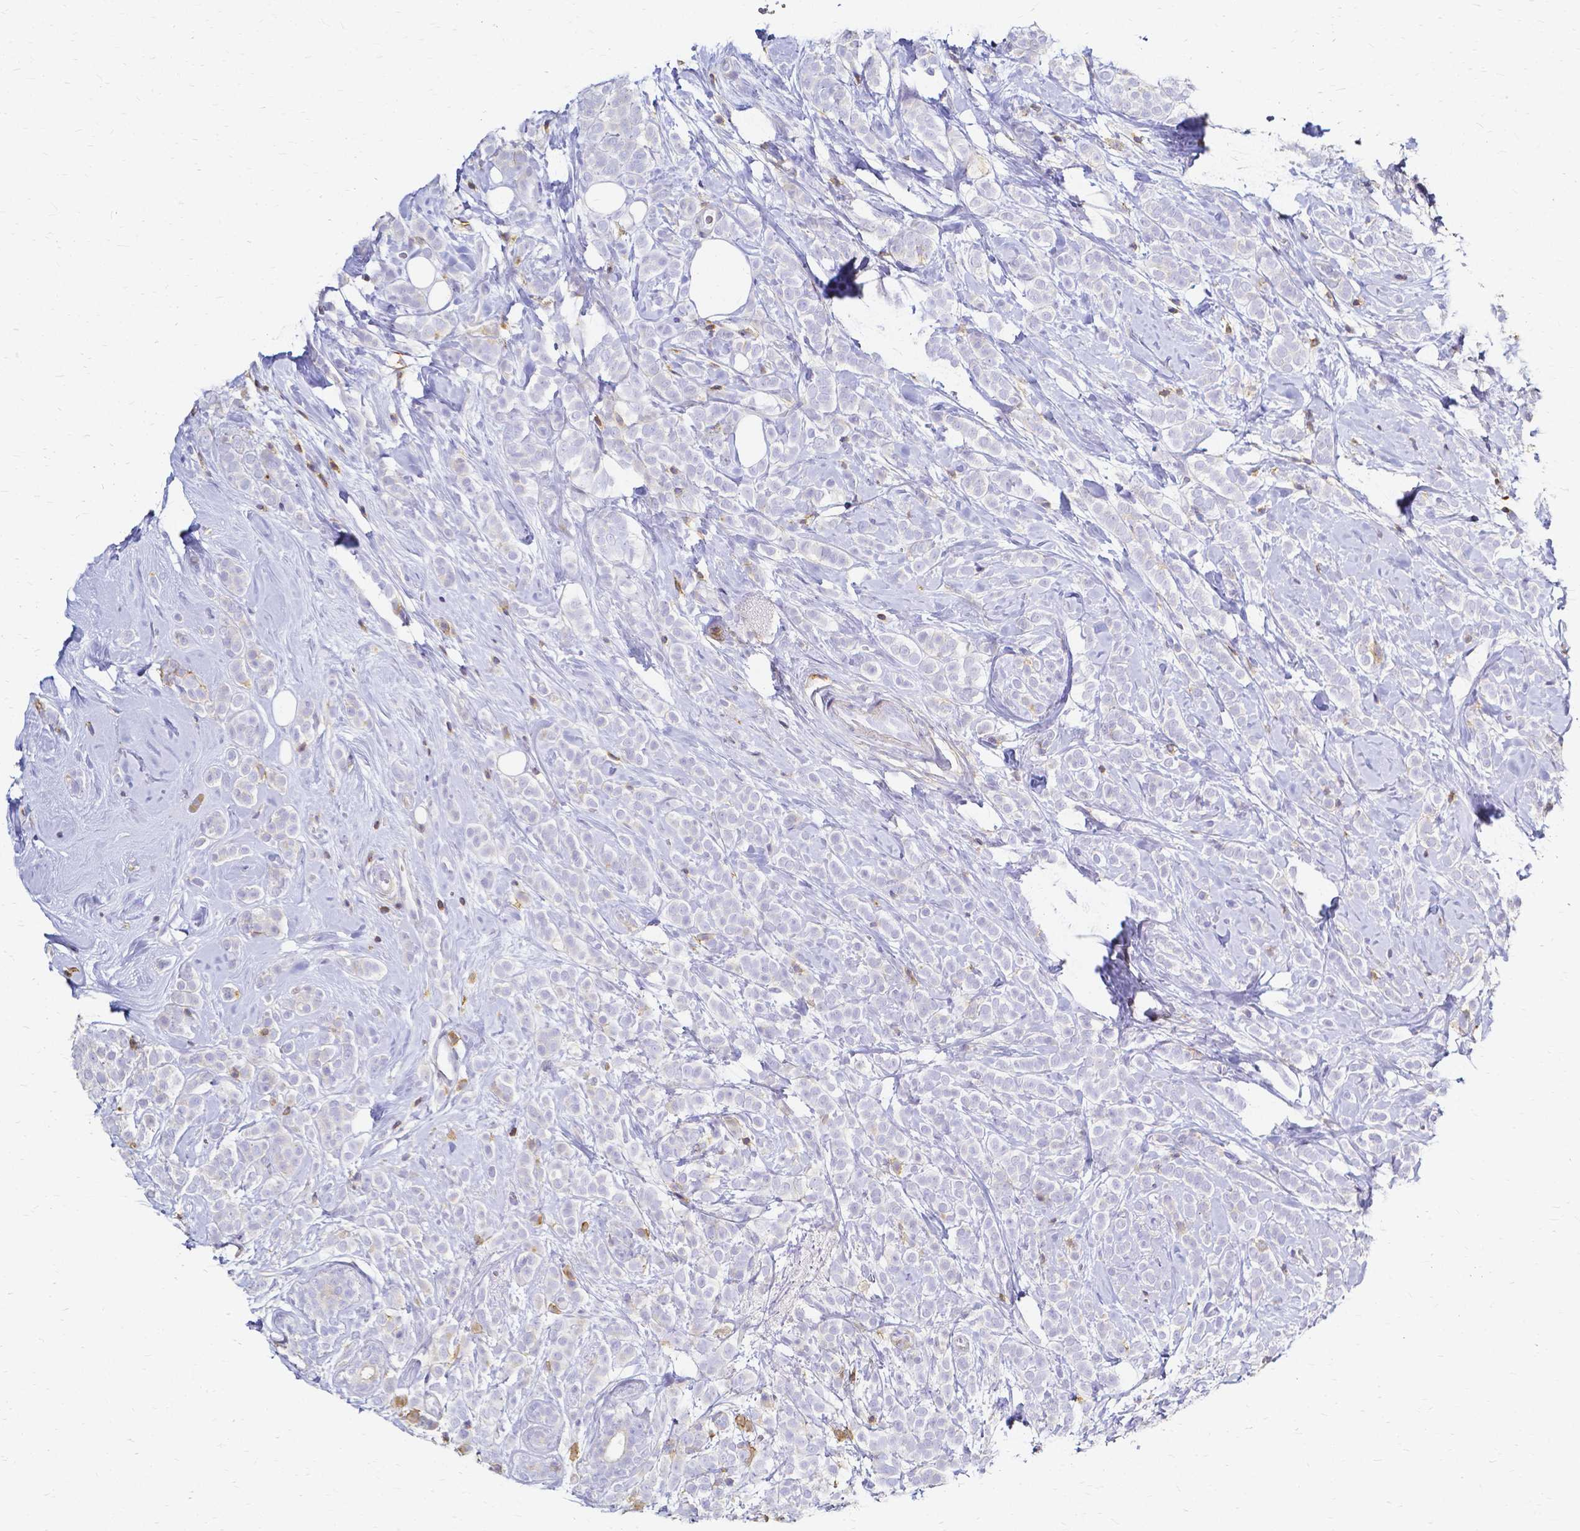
{"staining": {"intensity": "negative", "quantity": "none", "location": "none"}, "tissue": "breast cancer", "cell_type": "Tumor cells", "image_type": "cancer", "snomed": [{"axis": "morphology", "description": "Lobular carcinoma"}, {"axis": "topography", "description": "Breast"}], "caption": "Protein analysis of breast cancer (lobular carcinoma) demonstrates no significant positivity in tumor cells.", "gene": "HSPA12A", "patient": {"sex": "female", "age": 49}}